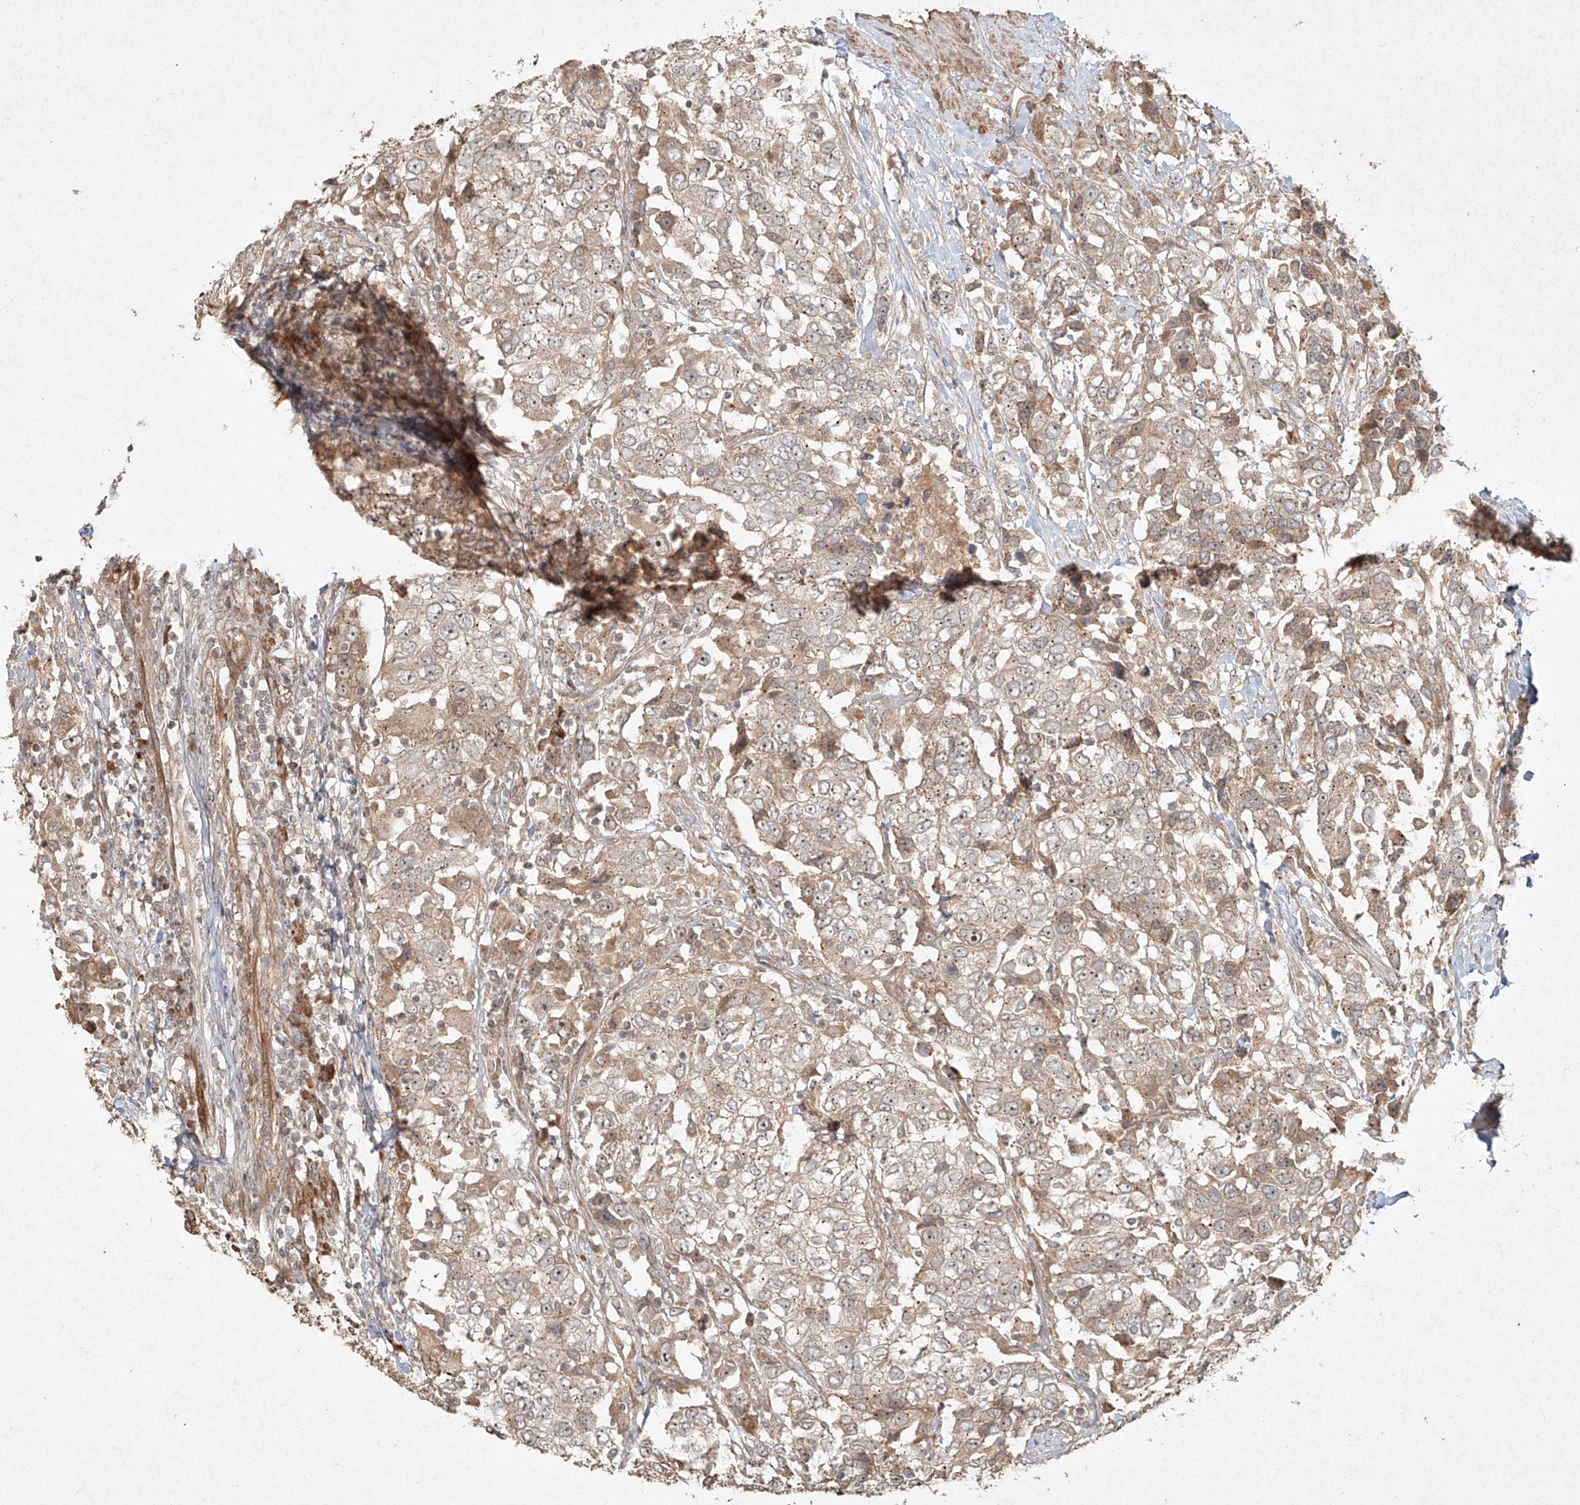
{"staining": {"intensity": "weak", "quantity": ">75%", "location": "cytoplasmic/membranous,nuclear"}, "tissue": "urothelial cancer", "cell_type": "Tumor cells", "image_type": "cancer", "snomed": [{"axis": "morphology", "description": "Urothelial carcinoma, High grade"}, {"axis": "topography", "description": "Urinary bladder"}], "caption": "Protein expression by IHC reveals weak cytoplasmic/membranous and nuclear expression in approximately >75% of tumor cells in urothelial cancer. (IHC, brightfield microscopy, high magnification).", "gene": "CYYR1", "patient": {"sex": "female", "age": 80}}